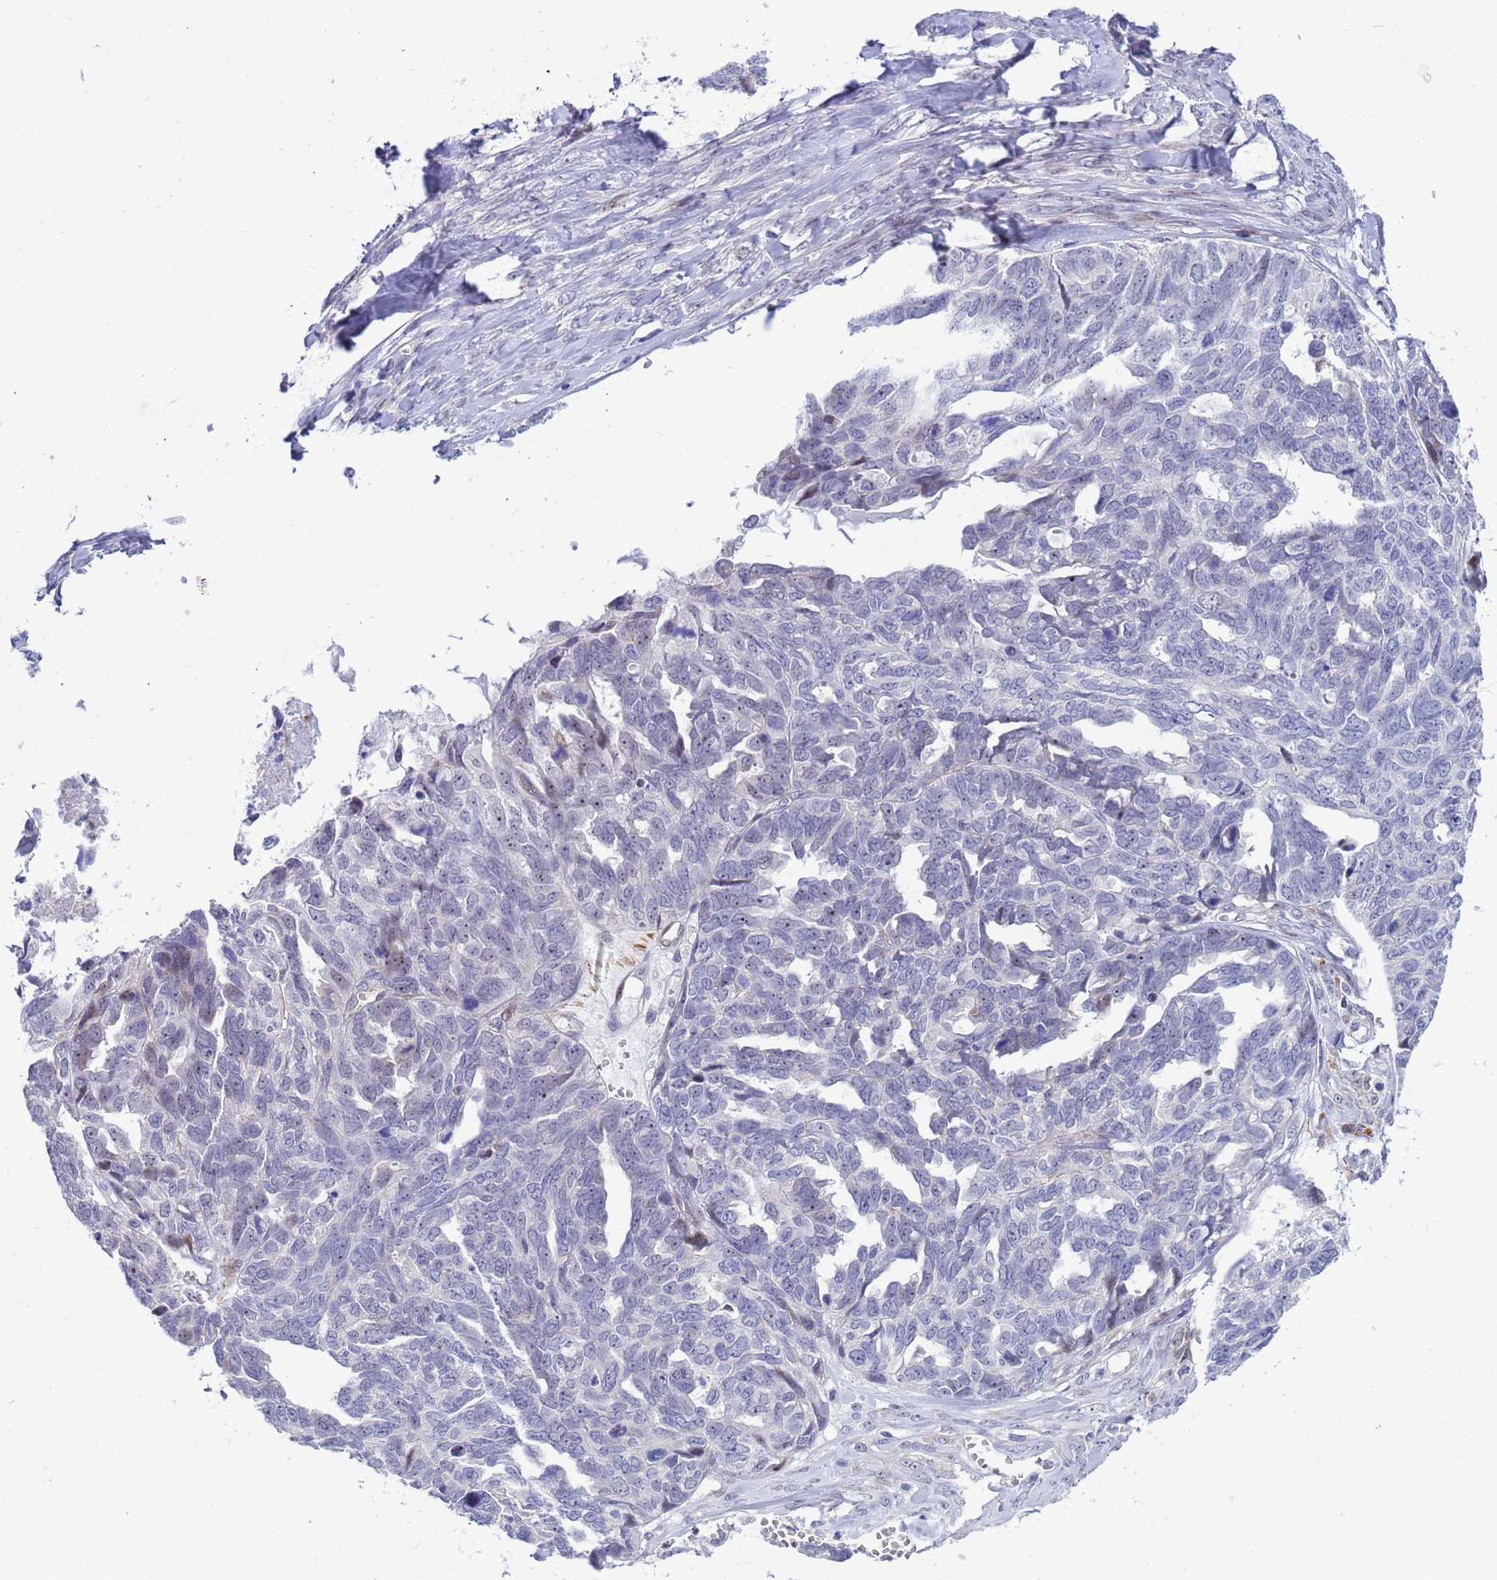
{"staining": {"intensity": "weak", "quantity": "<25%", "location": "nuclear"}, "tissue": "ovarian cancer", "cell_type": "Tumor cells", "image_type": "cancer", "snomed": [{"axis": "morphology", "description": "Cystadenocarcinoma, serous, NOS"}, {"axis": "topography", "description": "Ovary"}], "caption": "A micrograph of human serous cystadenocarcinoma (ovarian) is negative for staining in tumor cells.", "gene": "LRATD1", "patient": {"sex": "female", "age": 79}}